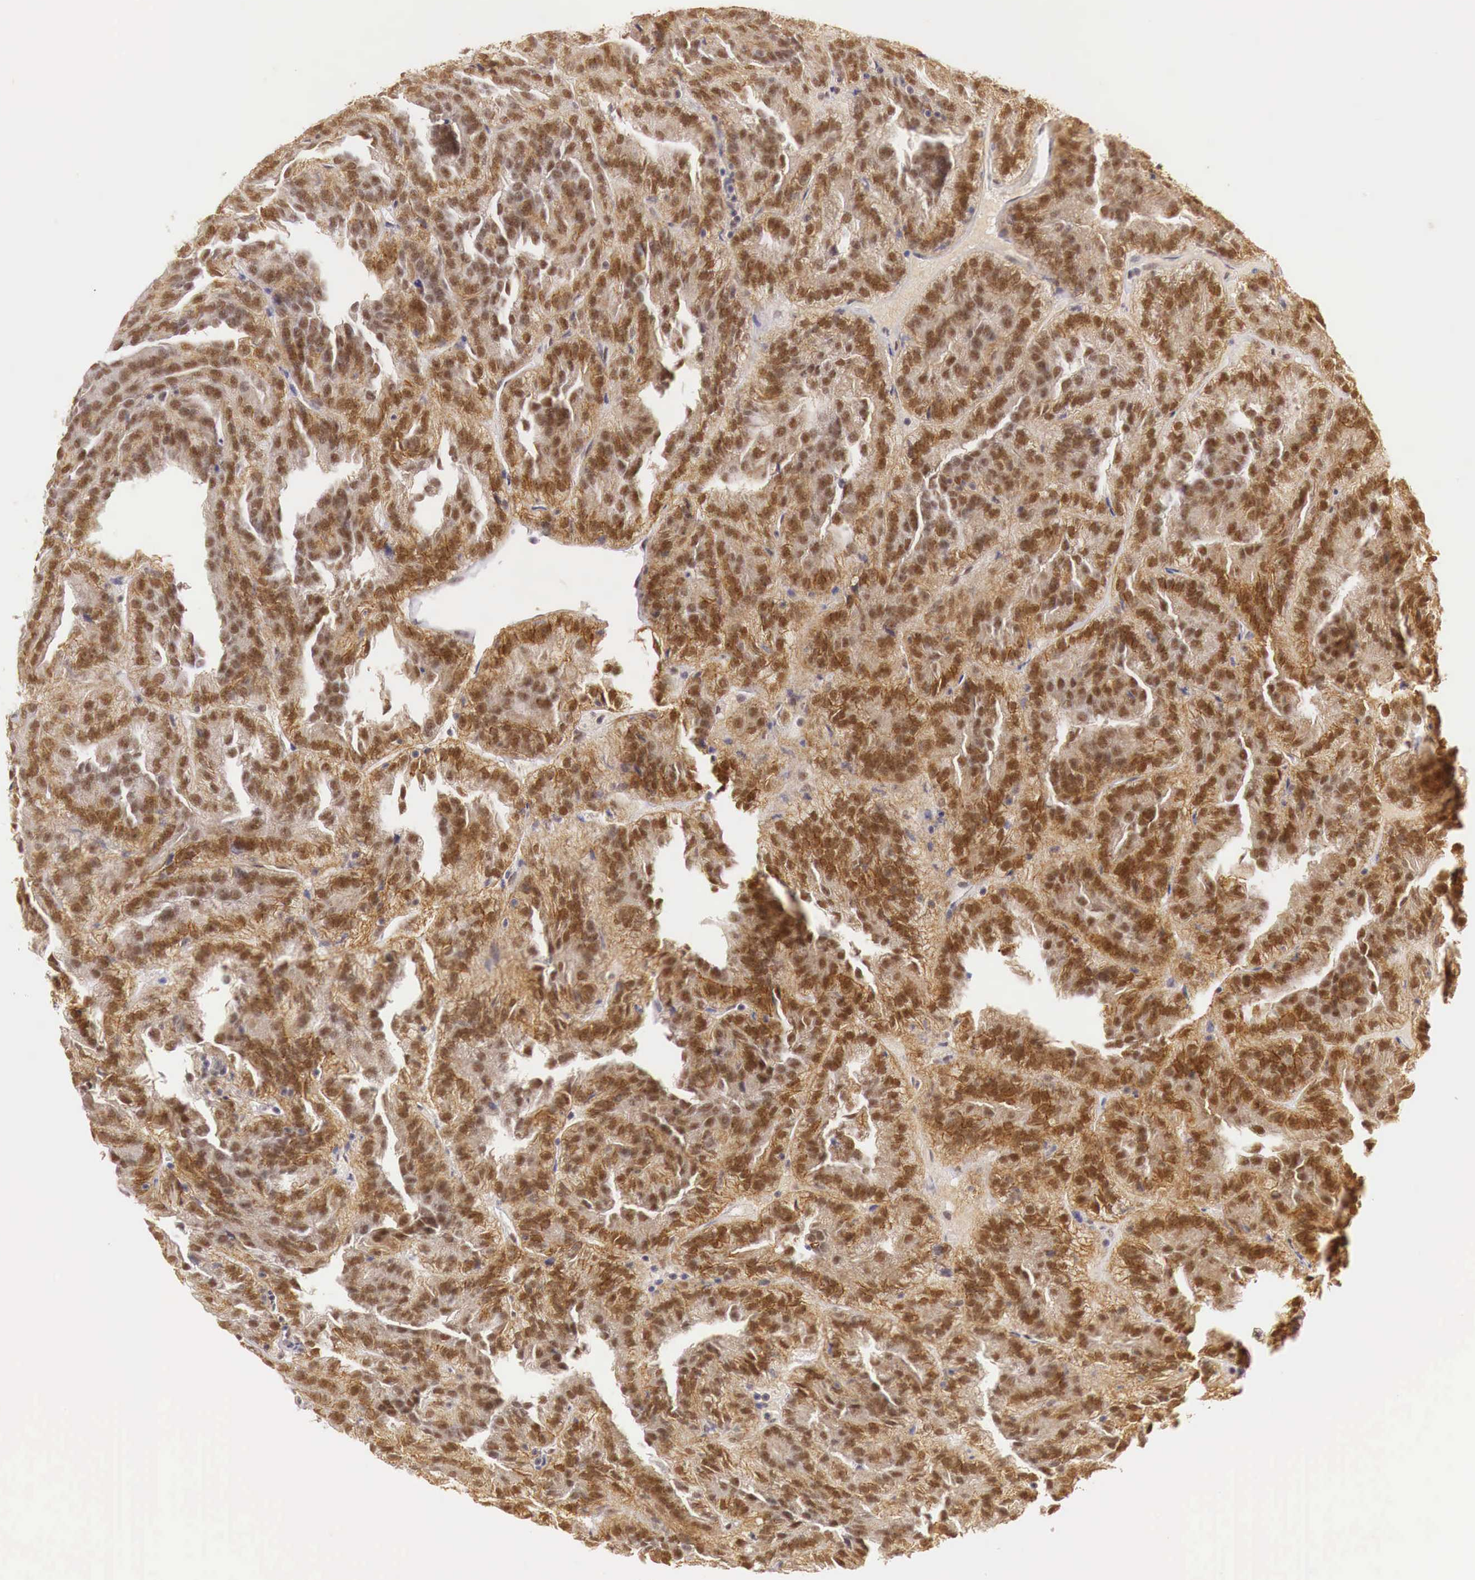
{"staining": {"intensity": "strong", "quantity": ">75%", "location": "cytoplasmic/membranous,nuclear"}, "tissue": "renal cancer", "cell_type": "Tumor cells", "image_type": "cancer", "snomed": [{"axis": "morphology", "description": "Adenocarcinoma, NOS"}, {"axis": "topography", "description": "Kidney"}], "caption": "Immunohistochemistry (IHC) (DAB) staining of human renal adenocarcinoma reveals strong cytoplasmic/membranous and nuclear protein staining in about >75% of tumor cells. (brown staining indicates protein expression, while blue staining denotes nuclei).", "gene": "GPKOW", "patient": {"sex": "male", "age": 46}}